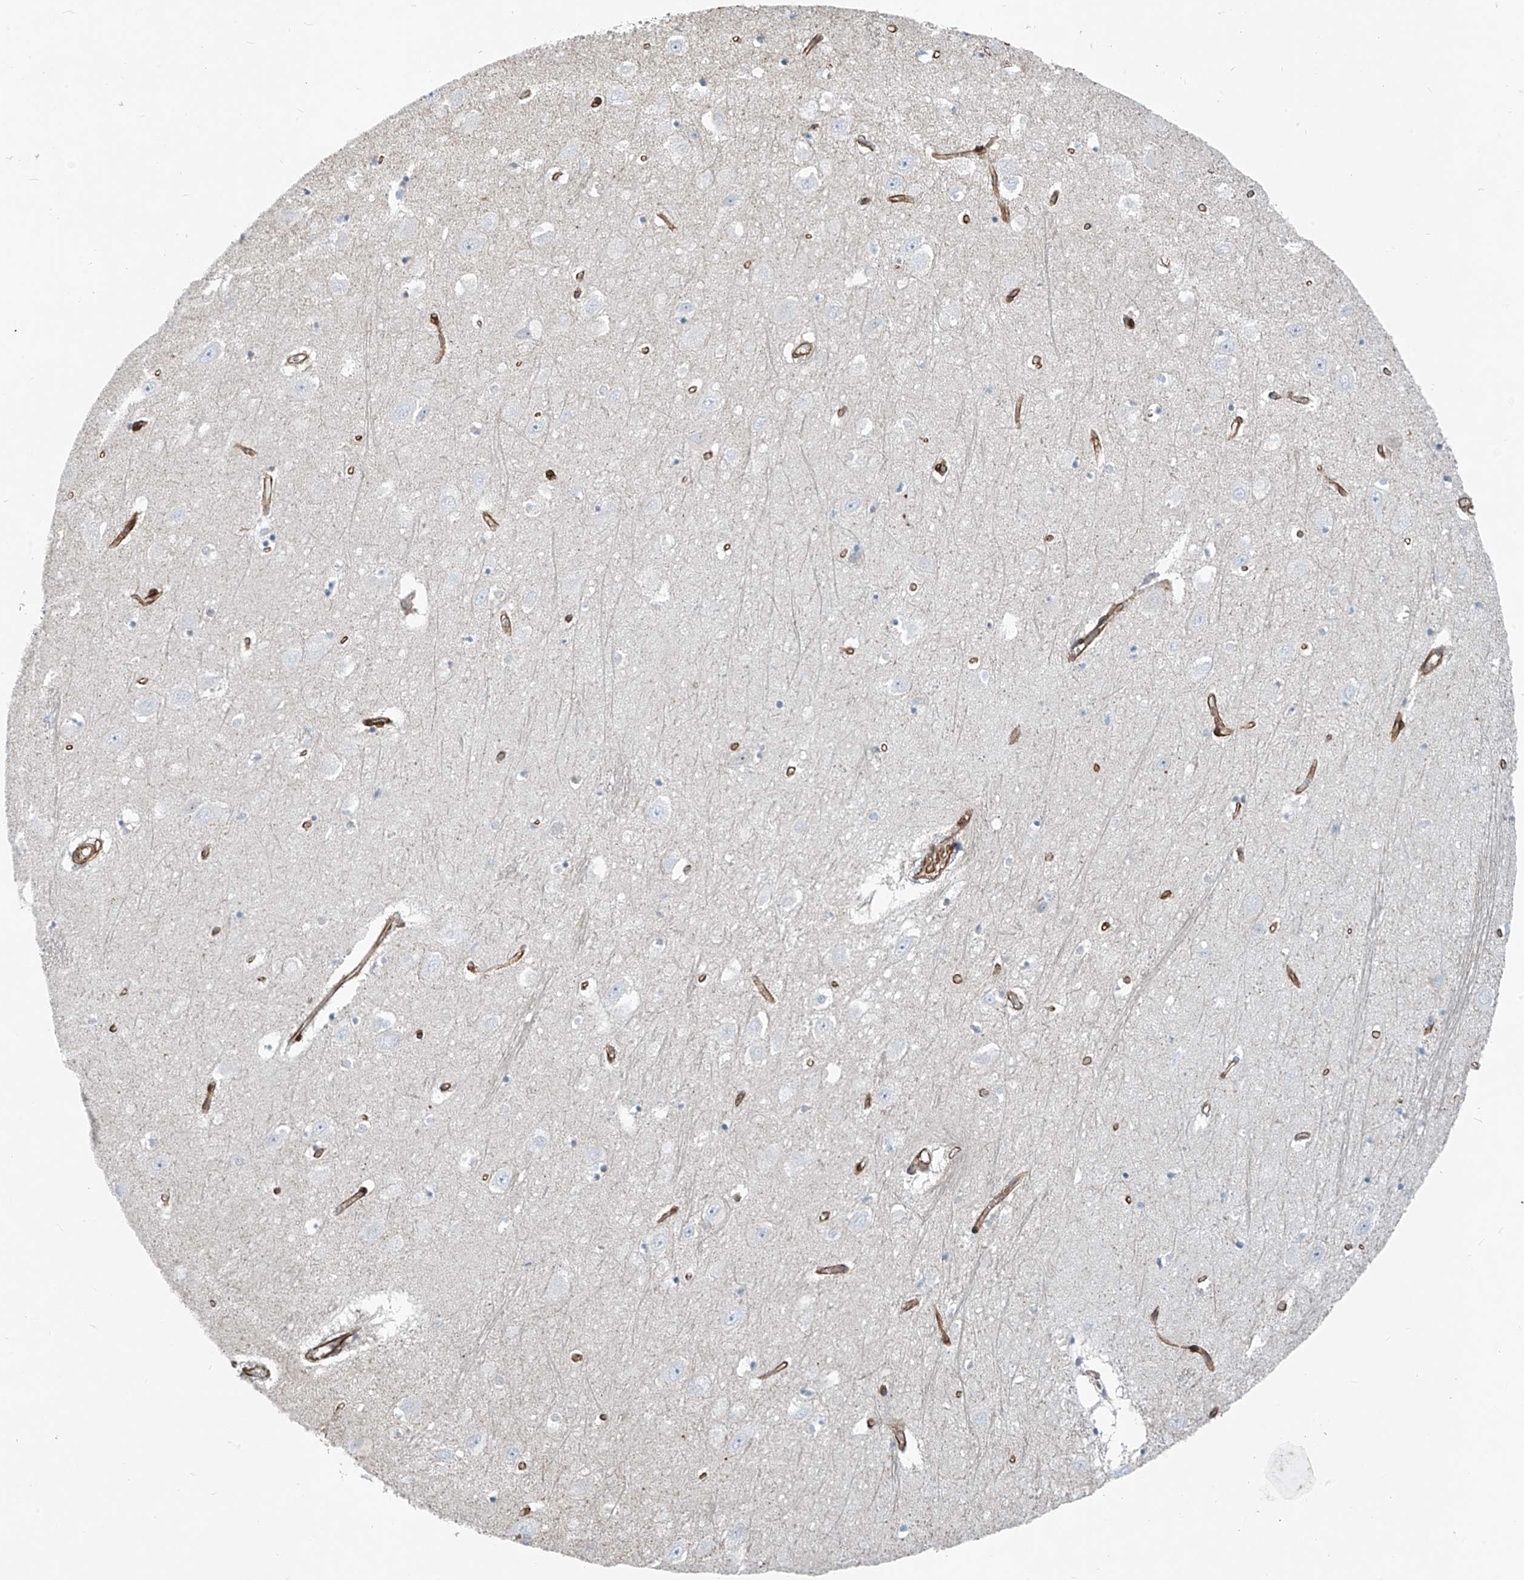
{"staining": {"intensity": "negative", "quantity": "none", "location": "none"}, "tissue": "hippocampus", "cell_type": "Glial cells", "image_type": "normal", "snomed": [{"axis": "morphology", "description": "Normal tissue, NOS"}, {"axis": "topography", "description": "Hippocampus"}], "caption": "A high-resolution micrograph shows IHC staining of normal hippocampus, which exhibits no significant positivity in glial cells.", "gene": "TNS2", "patient": {"sex": "female", "age": 64}}